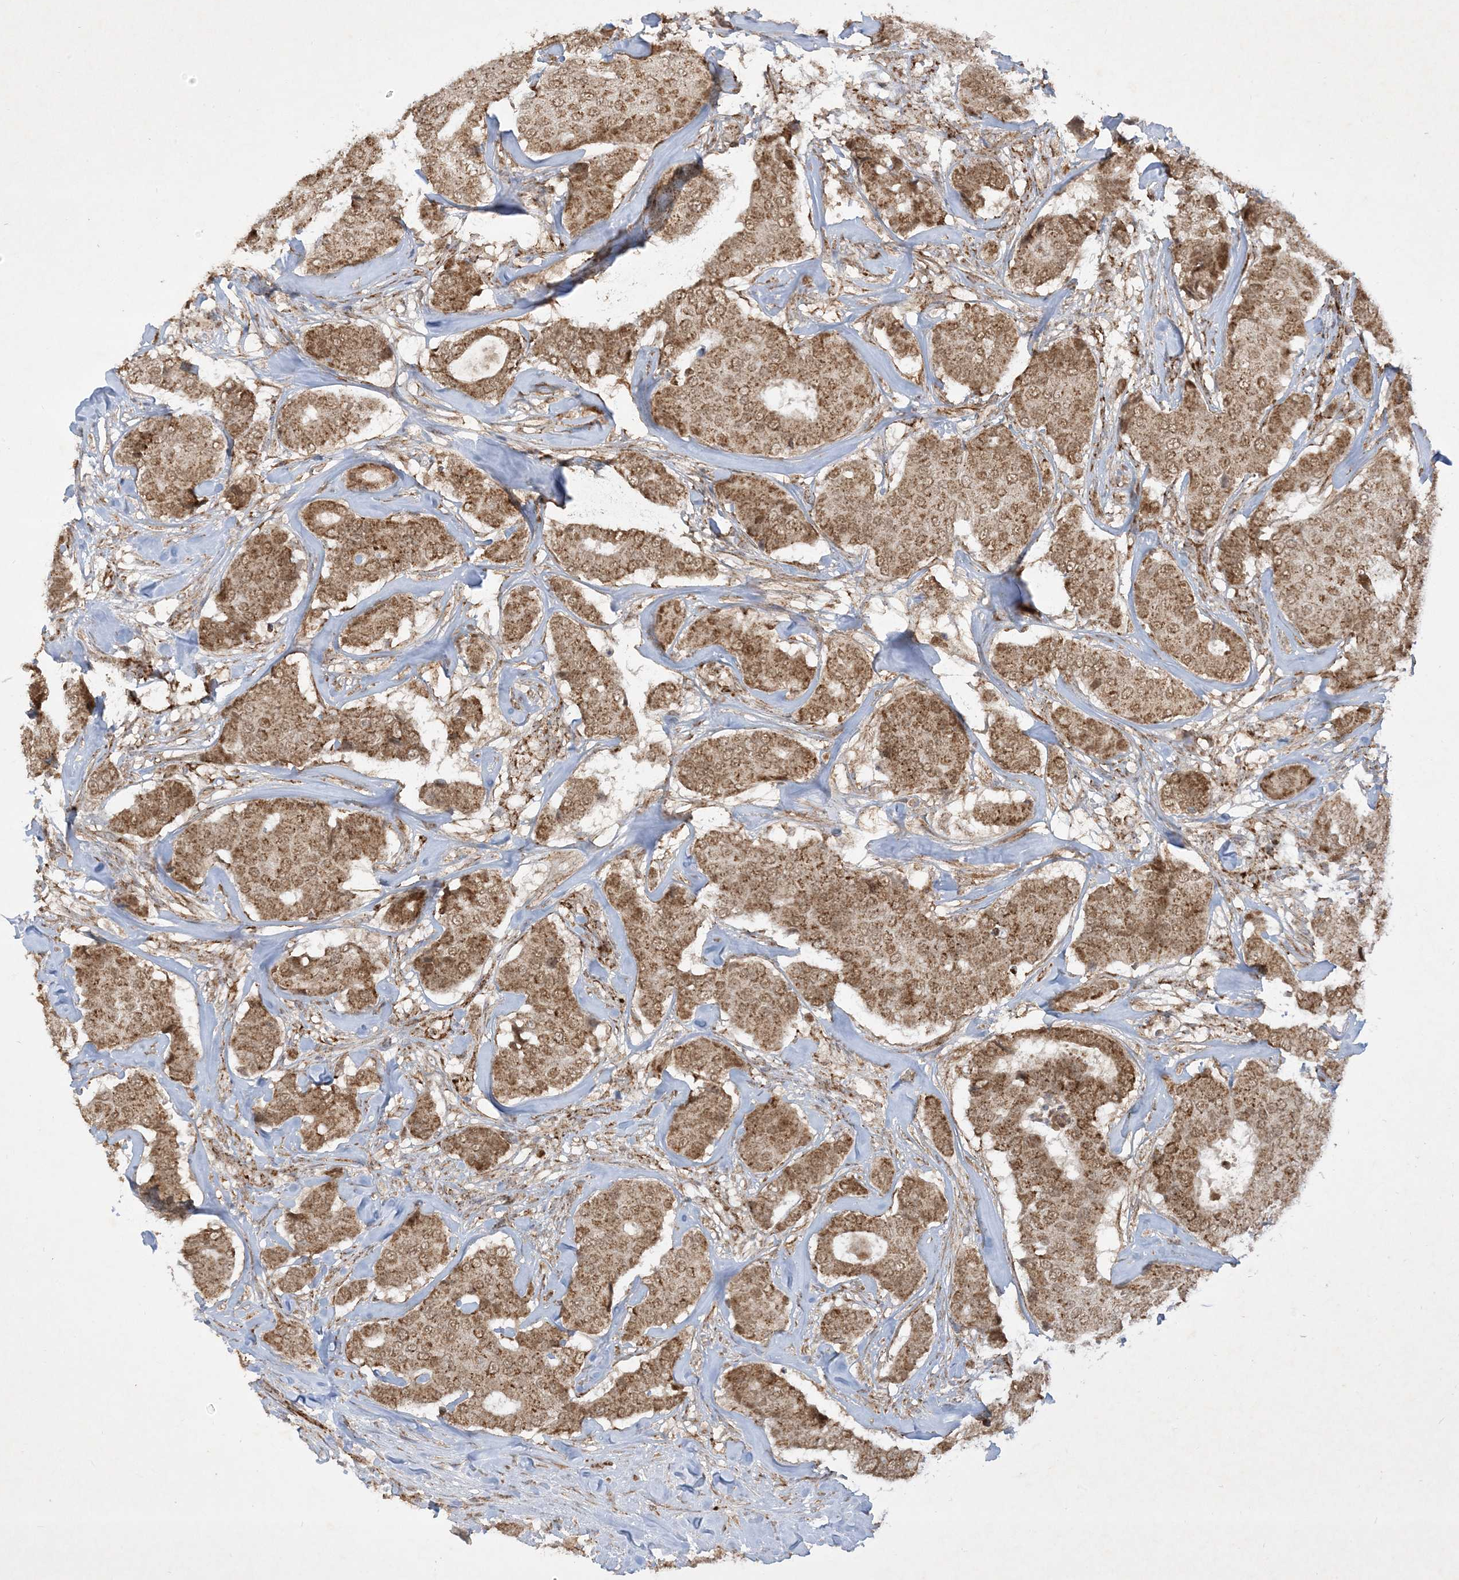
{"staining": {"intensity": "moderate", "quantity": ">75%", "location": "cytoplasmic/membranous,nuclear"}, "tissue": "breast cancer", "cell_type": "Tumor cells", "image_type": "cancer", "snomed": [{"axis": "morphology", "description": "Duct carcinoma"}, {"axis": "topography", "description": "Breast"}], "caption": "Immunohistochemical staining of breast invasive ductal carcinoma shows medium levels of moderate cytoplasmic/membranous and nuclear positivity in about >75% of tumor cells.", "gene": "NDUFAF3", "patient": {"sex": "female", "age": 75}}